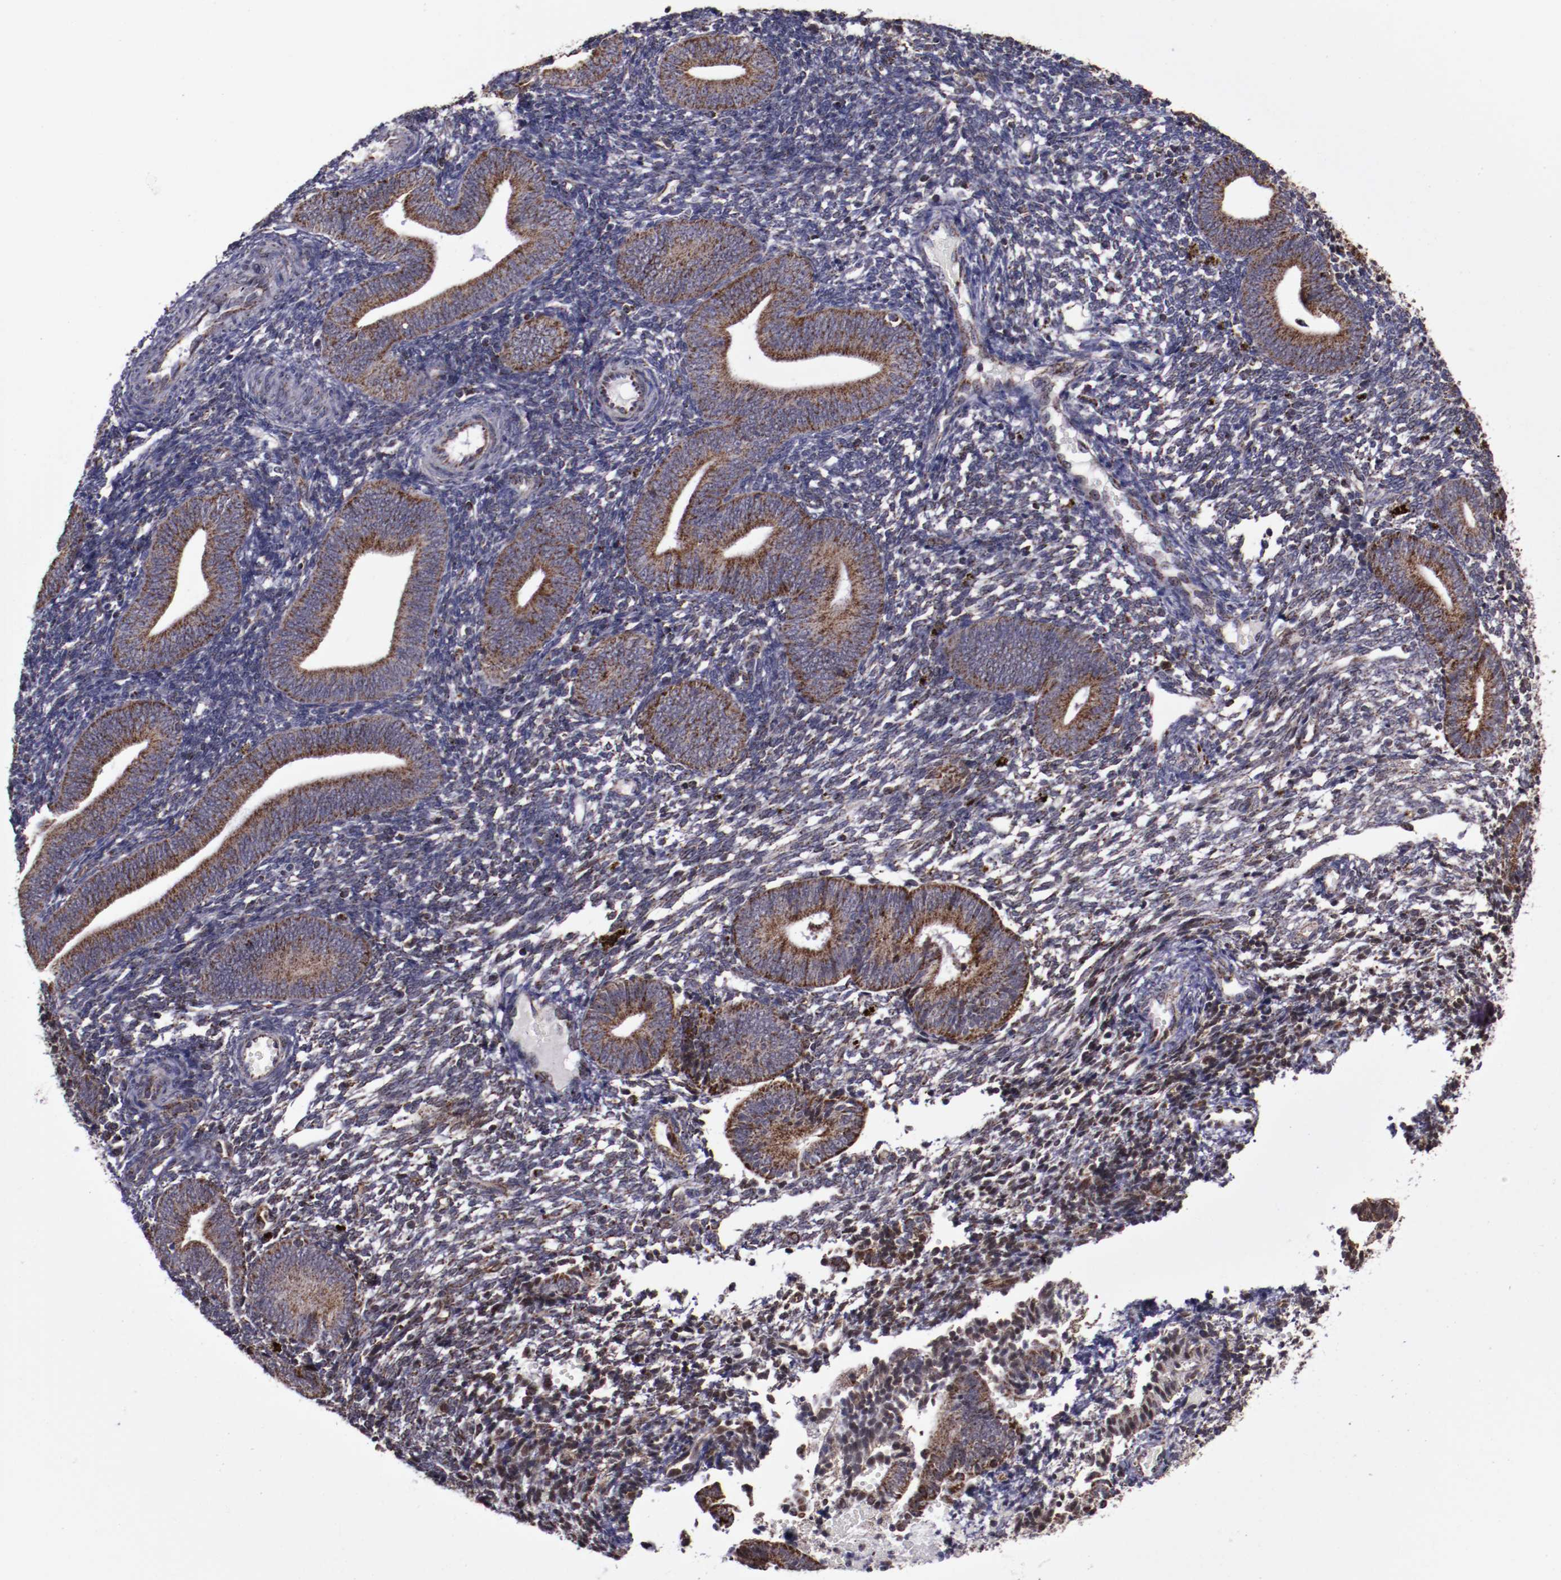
{"staining": {"intensity": "moderate", "quantity": "<25%", "location": "nuclear"}, "tissue": "endometrium", "cell_type": "Cells in endometrial stroma", "image_type": "normal", "snomed": [{"axis": "morphology", "description": "Normal tissue, NOS"}, {"axis": "topography", "description": "Uterus"}, {"axis": "topography", "description": "Endometrium"}], "caption": "The photomicrograph shows immunohistochemical staining of normal endometrium. There is moderate nuclear staining is seen in about <25% of cells in endometrial stroma. Nuclei are stained in blue.", "gene": "LONP1", "patient": {"sex": "female", "age": 33}}